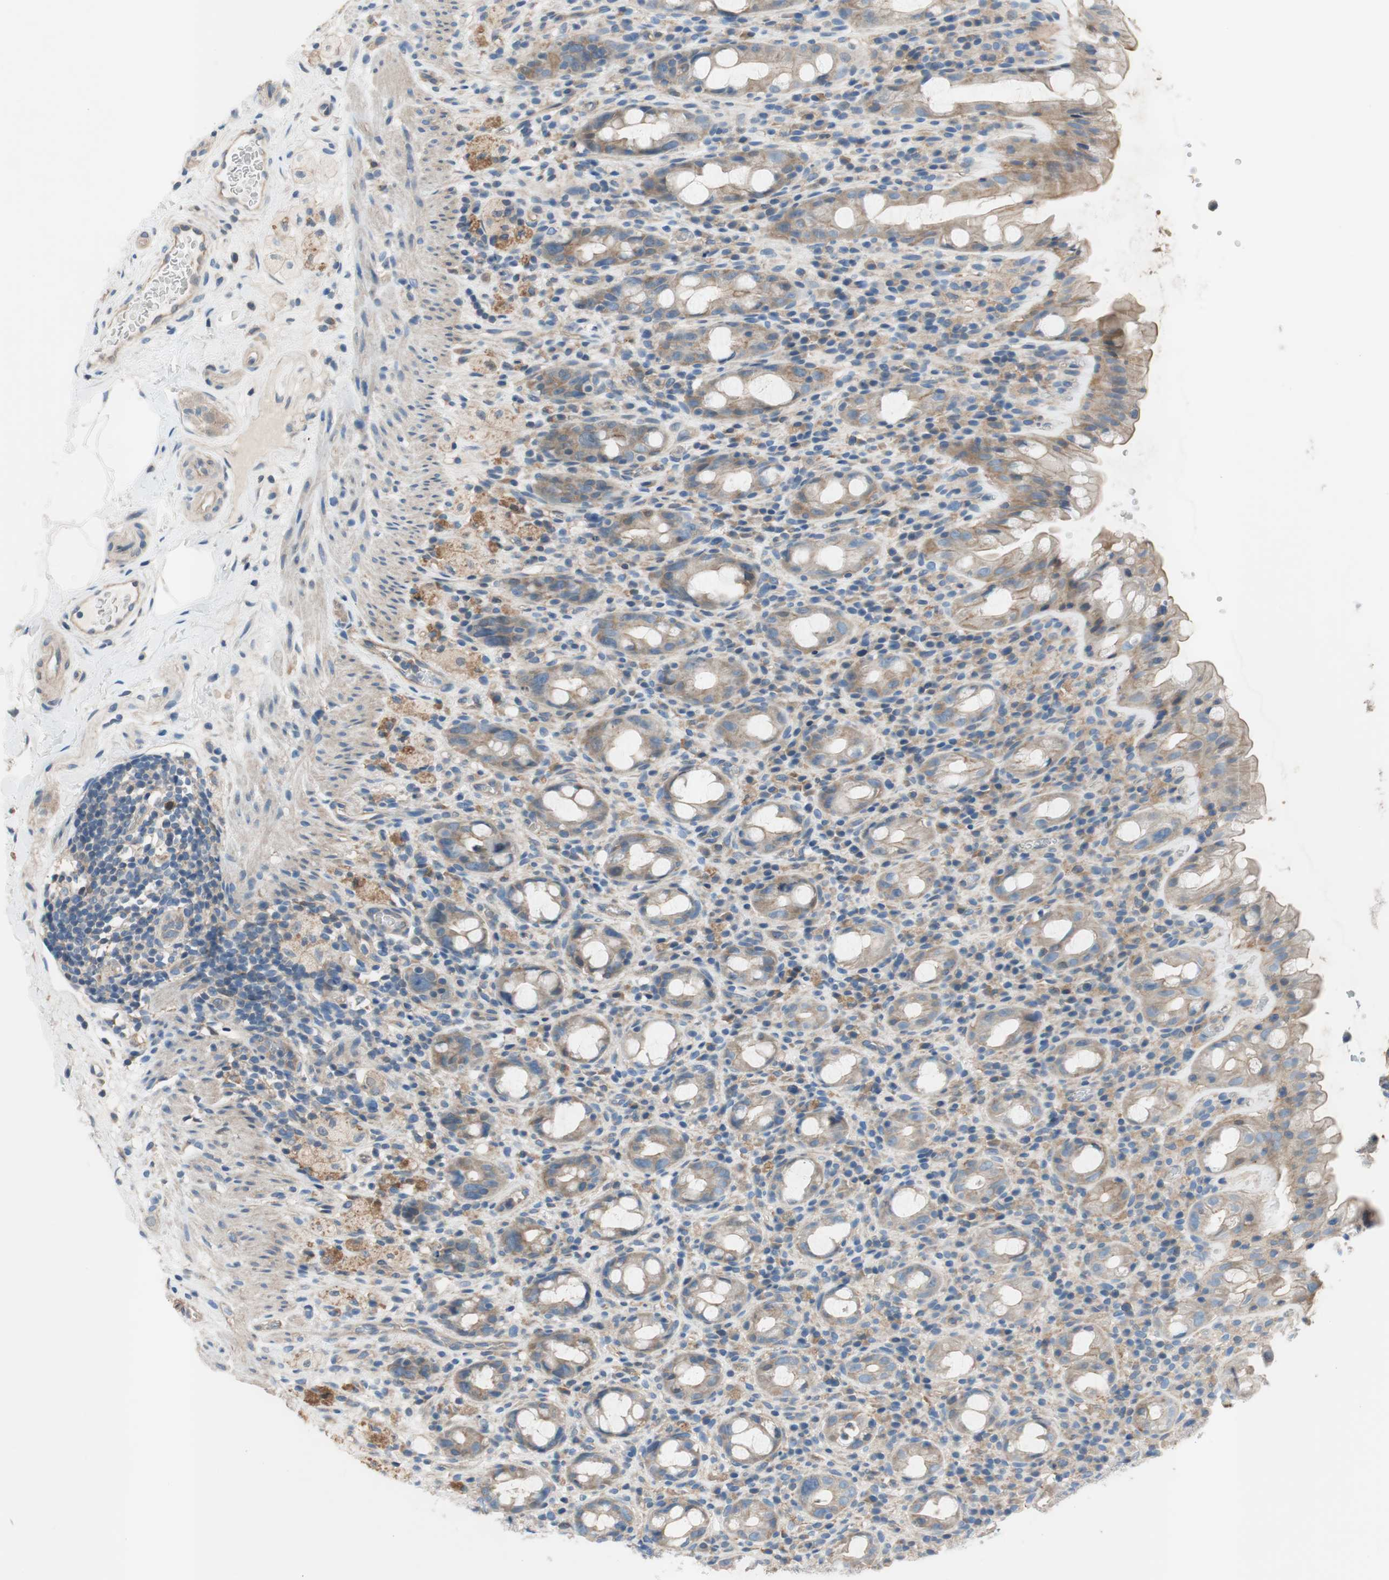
{"staining": {"intensity": "weak", "quantity": ">75%", "location": "cytoplasmic/membranous"}, "tissue": "rectum", "cell_type": "Glandular cells", "image_type": "normal", "snomed": [{"axis": "morphology", "description": "Normal tissue, NOS"}, {"axis": "topography", "description": "Rectum"}], "caption": "Protein staining shows weak cytoplasmic/membranous expression in approximately >75% of glandular cells in normal rectum.", "gene": "CALML3", "patient": {"sex": "male", "age": 44}}